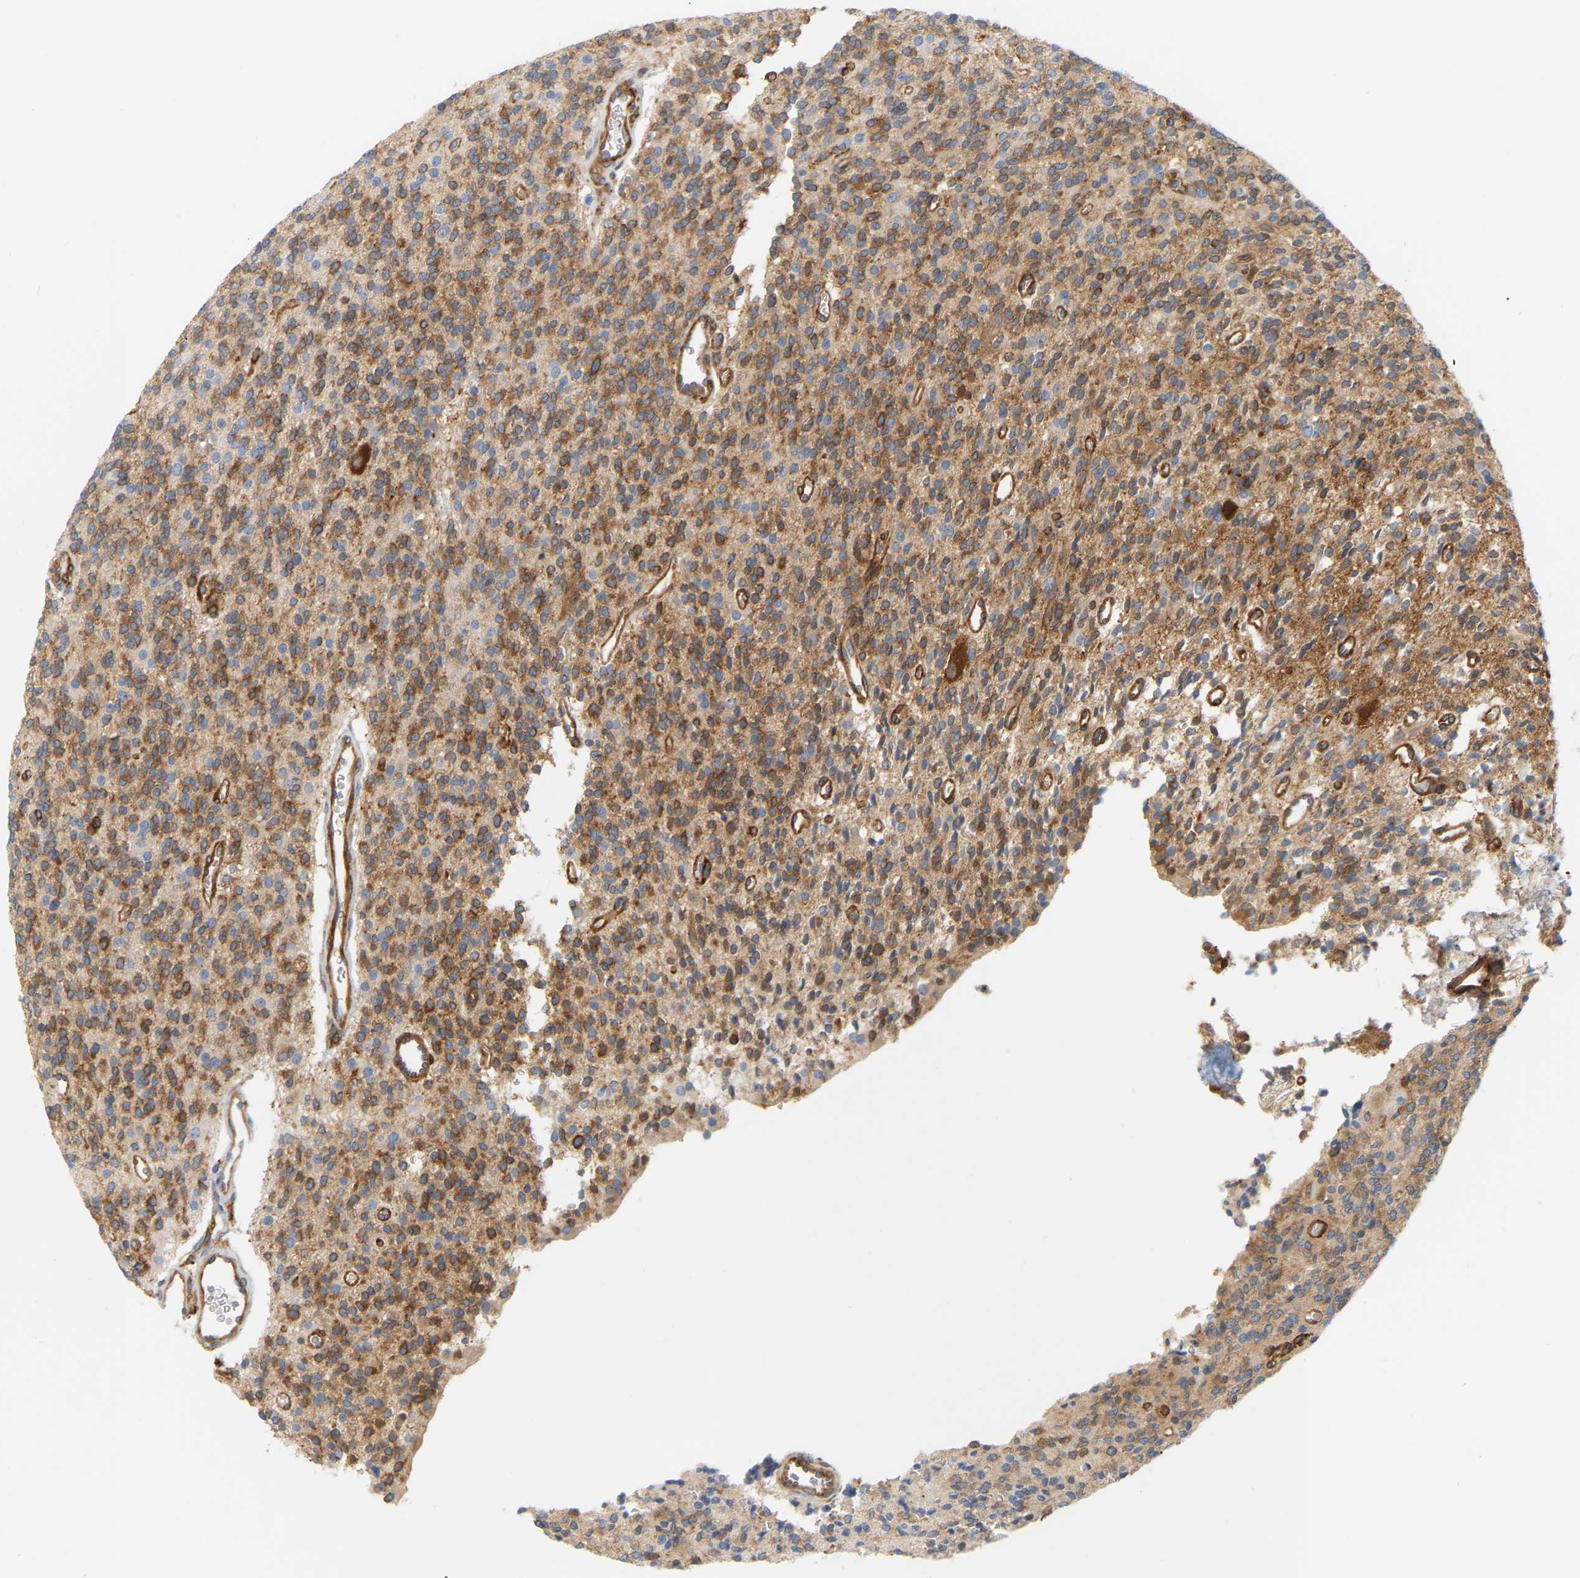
{"staining": {"intensity": "strong", "quantity": ">75%", "location": "cytoplasmic/membranous"}, "tissue": "glioma", "cell_type": "Tumor cells", "image_type": "cancer", "snomed": [{"axis": "morphology", "description": "Glioma, malignant, High grade"}, {"axis": "topography", "description": "Brain"}], "caption": "High-power microscopy captured an immunohistochemistry (IHC) photomicrograph of glioma, revealing strong cytoplasmic/membranous positivity in about >75% of tumor cells.", "gene": "RAPH1", "patient": {"sex": "male", "age": 34}}